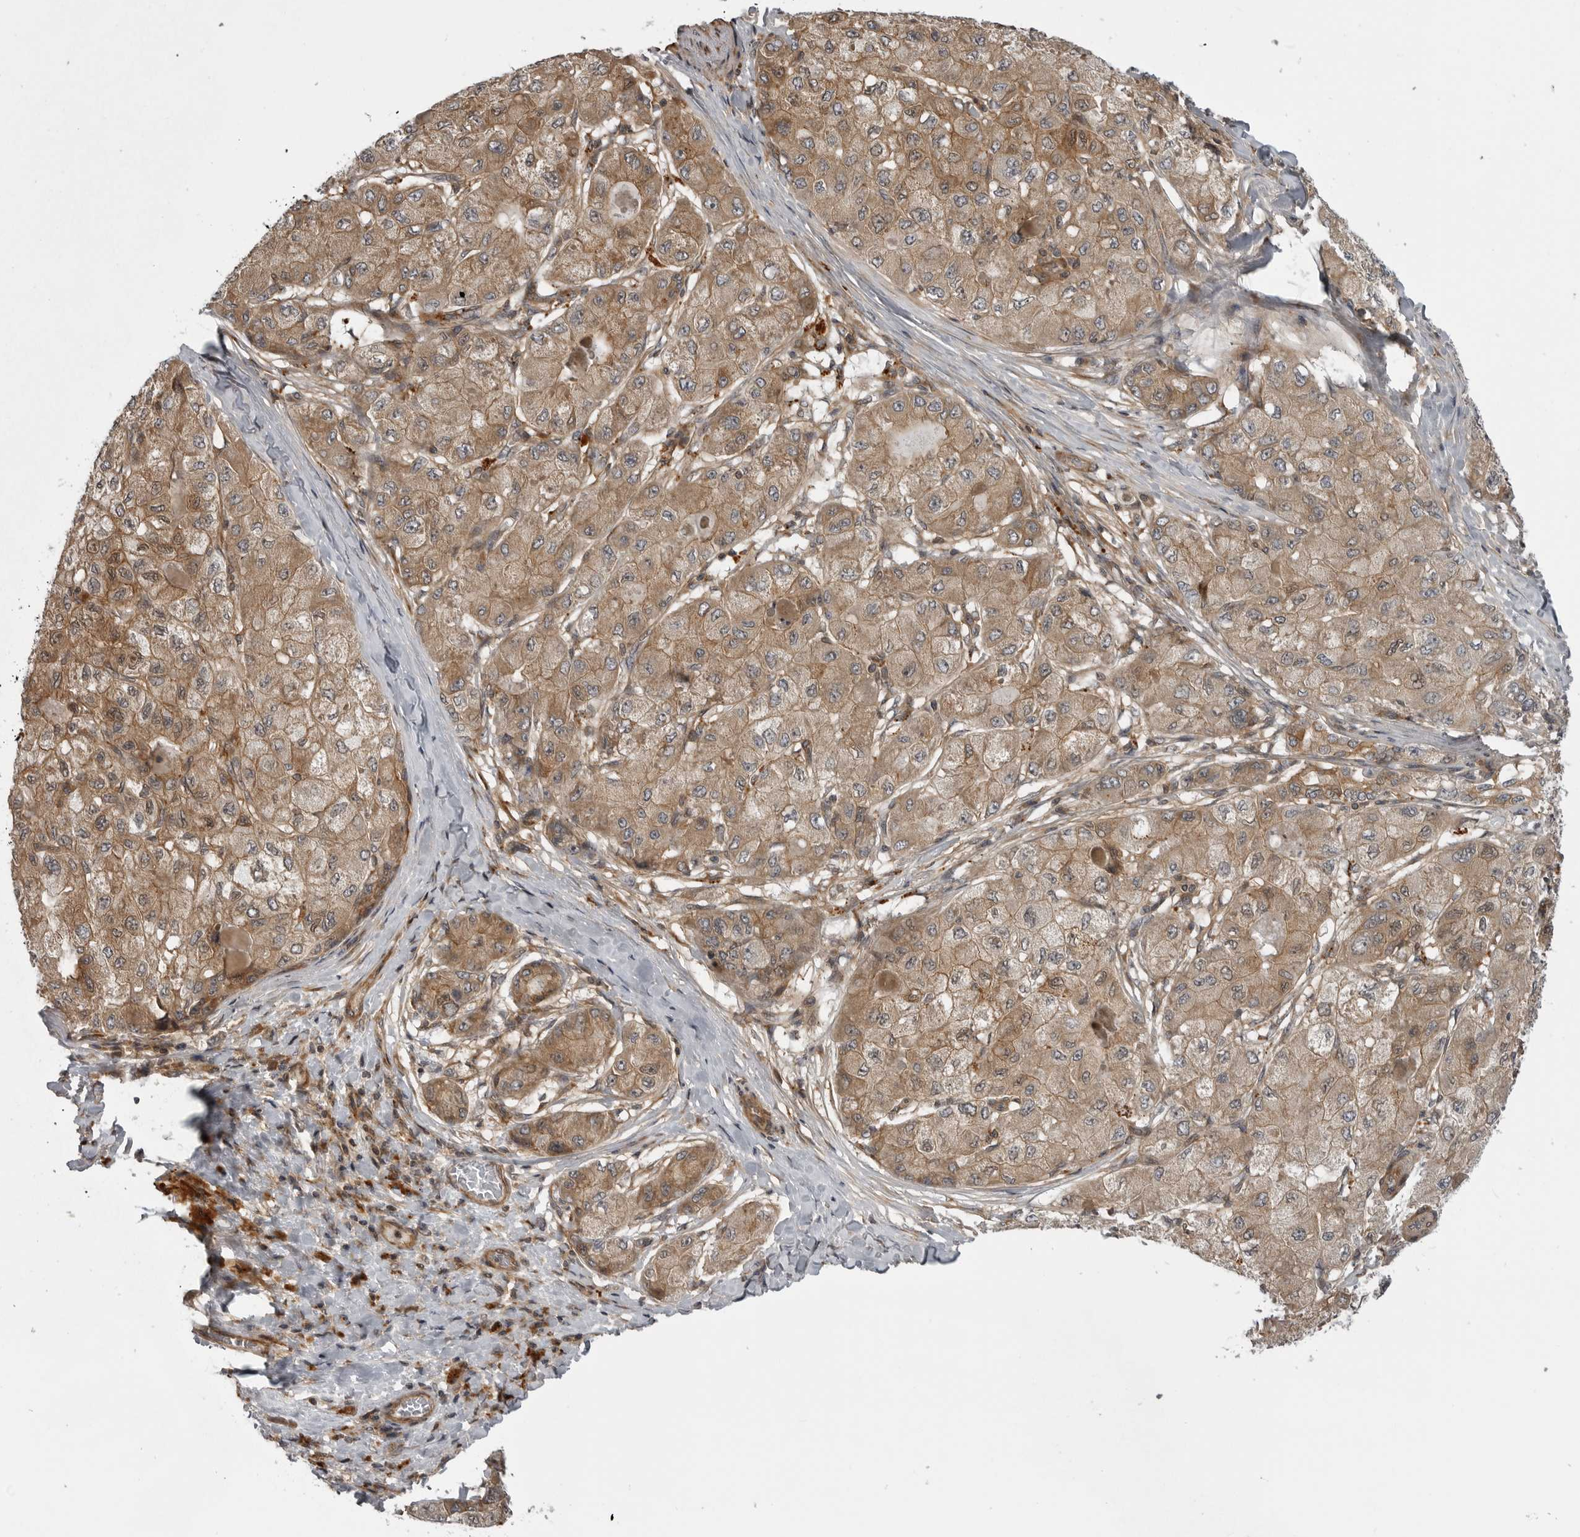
{"staining": {"intensity": "moderate", "quantity": ">75%", "location": "cytoplasmic/membranous"}, "tissue": "liver cancer", "cell_type": "Tumor cells", "image_type": "cancer", "snomed": [{"axis": "morphology", "description": "Carcinoma, Hepatocellular, NOS"}, {"axis": "topography", "description": "Liver"}], "caption": "There is medium levels of moderate cytoplasmic/membranous staining in tumor cells of liver hepatocellular carcinoma, as demonstrated by immunohistochemical staining (brown color).", "gene": "LRRC45", "patient": {"sex": "male", "age": 80}}